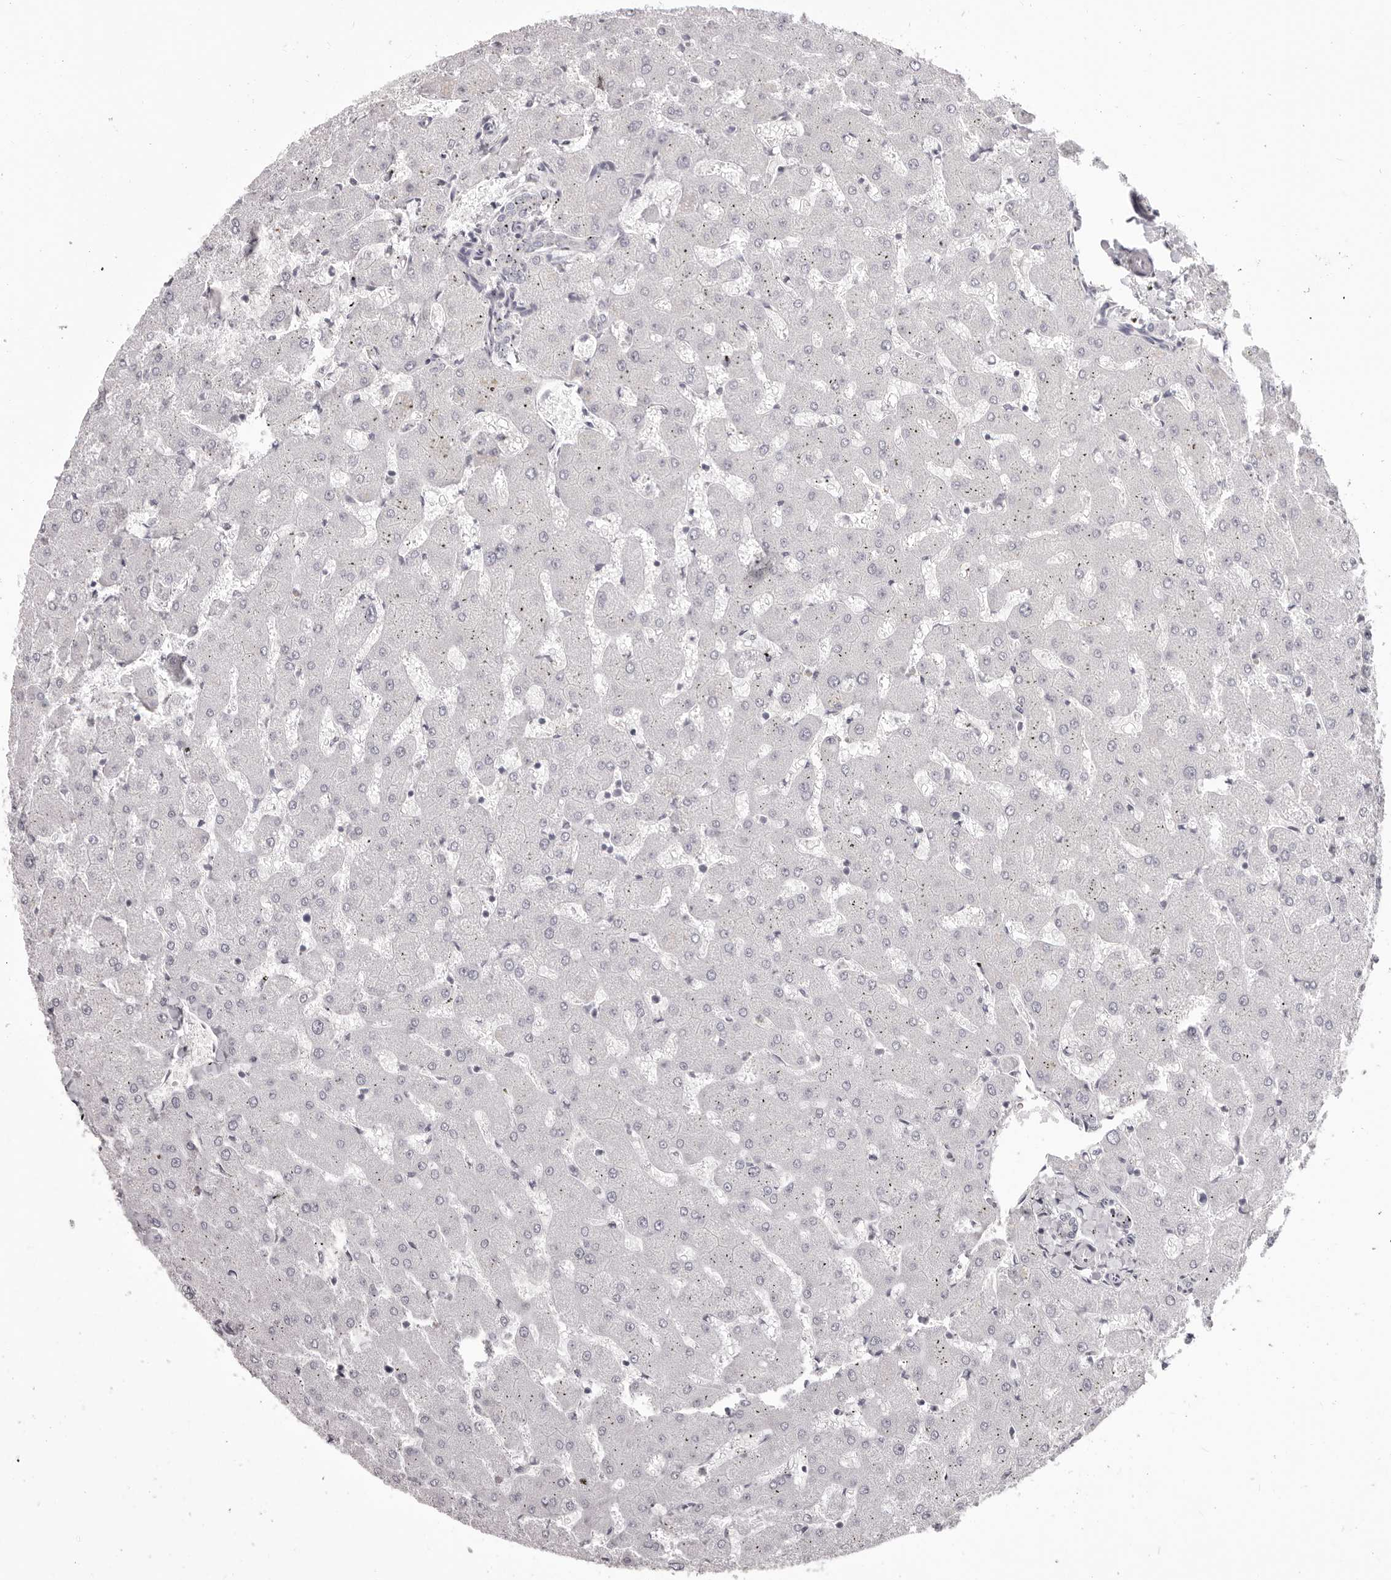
{"staining": {"intensity": "negative", "quantity": "none", "location": "none"}, "tissue": "liver", "cell_type": "Cholangiocytes", "image_type": "normal", "snomed": [{"axis": "morphology", "description": "Normal tissue, NOS"}, {"axis": "topography", "description": "Liver"}], "caption": "IHC photomicrograph of benign liver: human liver stained with DAB (3,3'-diaminobenzidine) reveals no significant protein expression in cholangiocytes.", "gene": "OTUD3", "patient": {"sex": "female", "age": 63}}